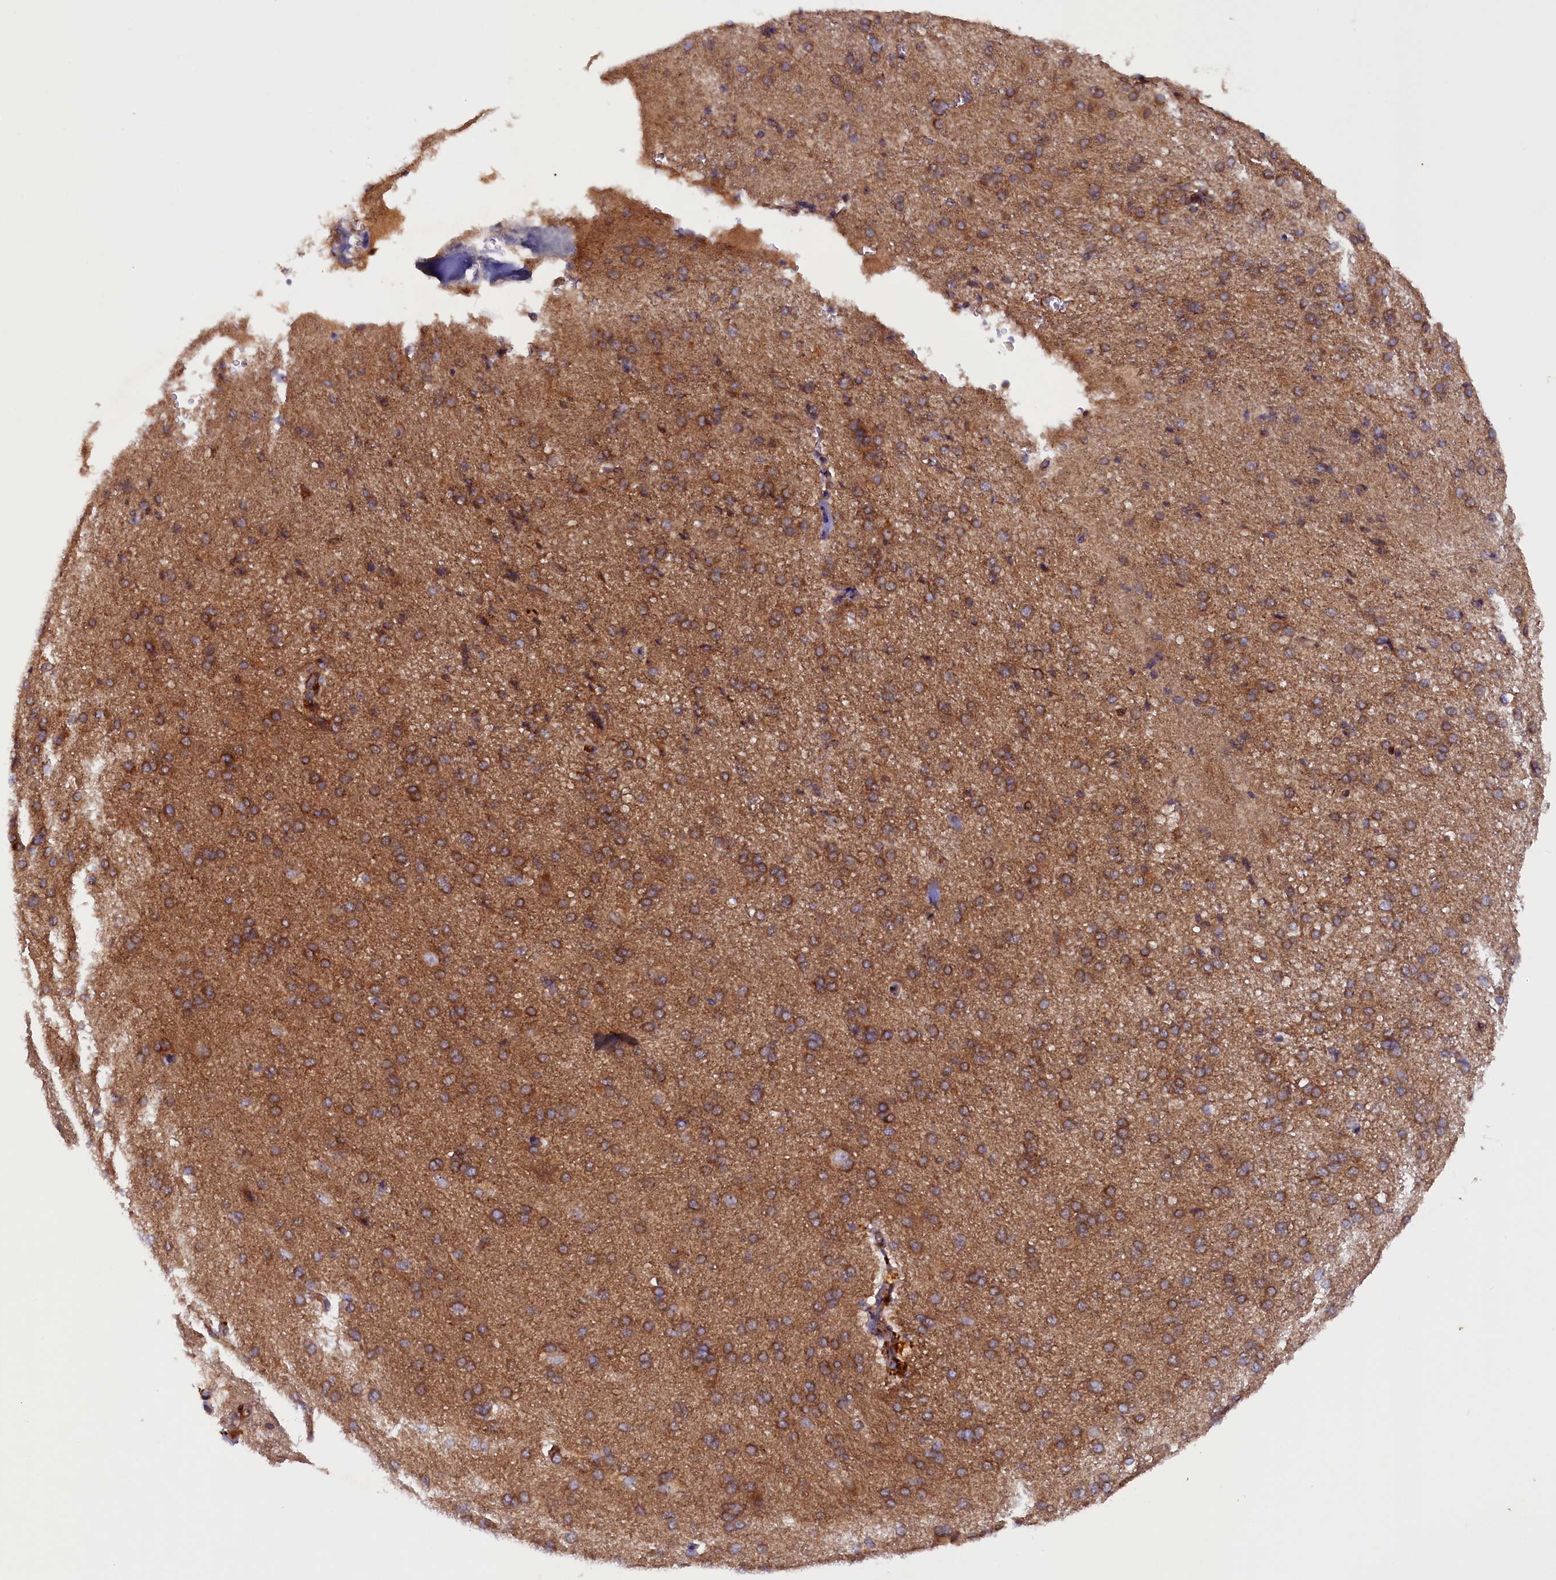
{"staining": {"intensity": "negative", "quantity": "none", "location": "none"}, "tissue": "cerebral cortex", "cell_type": "Endothelial cells", "image_type": "normal", "snomed": [{"axis": "morphology", "description": "Normal tissue, NOS"}, {"axis": "topography", "description": "Cerebral cortex"}], "caption": "This is an immunohistochemistry (IHC) histopathology image of normal cerebral cortex. There is no staining in endothelial cells.", "gene": "ARRDC4", "patient": {"sex": "male", "age": 62}}